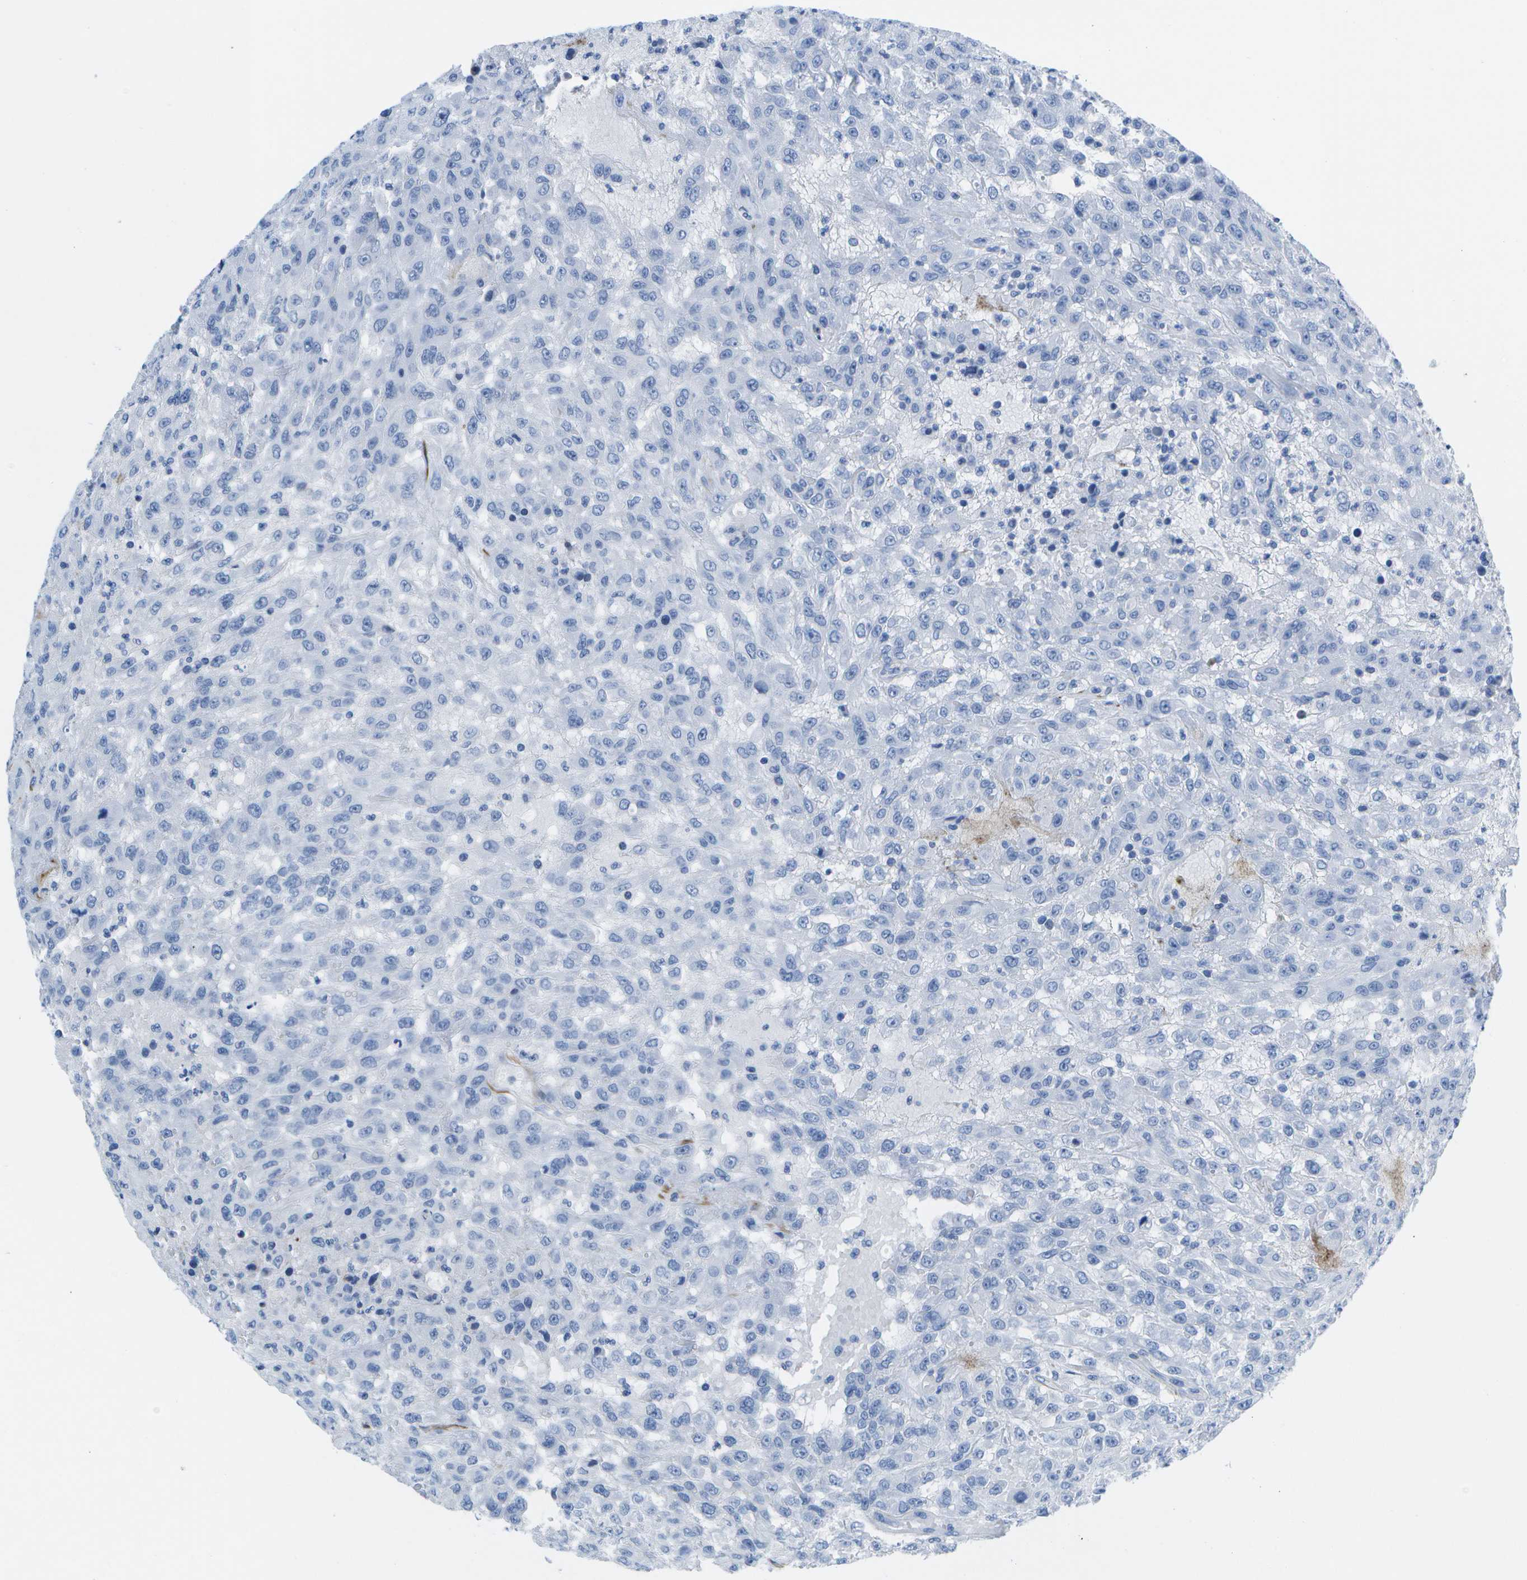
{"staining": {"intensity": "negative", "quantity": "none", "location": "none"}, "tissue": "urothelial cancer", "cell_type": "Tumor cells", "image_type": "cancer", "snomed": [{"axis": "morphology", "description": "Urothelial carcinoma, High grade"}, {"axis": "topography", "description": "Urinary bladder"}], "caption": "Immunohistochemistry (IHC) histopathology image of high-grade urothelial carcinoma stained for a protein (brown), which demonstrates no staining in tumor cells.", "gene": "ADGRG6", "patient": {"sex": "male", "age": 46}}